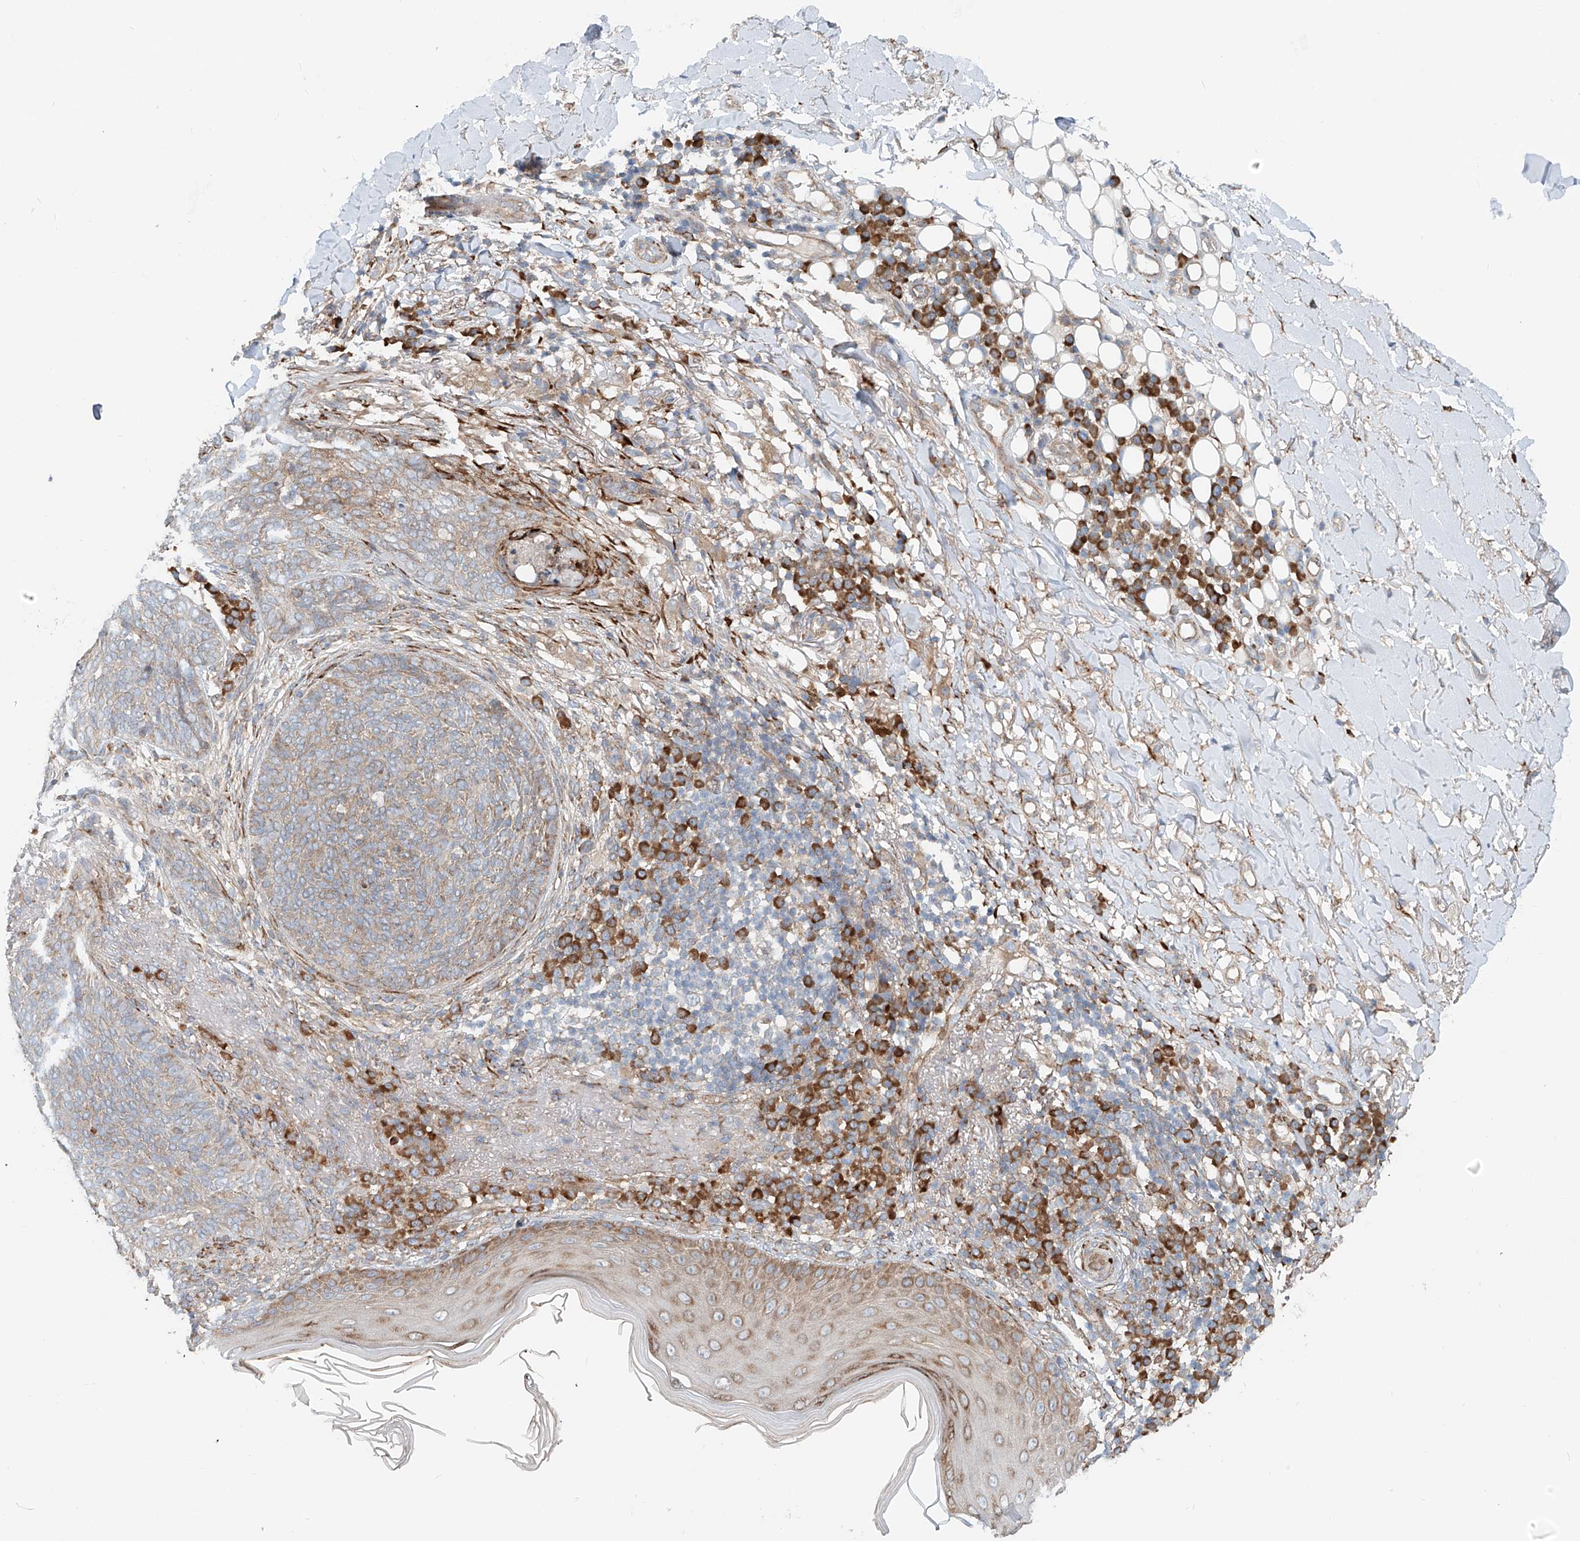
{"staining": {"intensity": "weak", "quantity": "25%-75%", "location": "cytoplasmic/membranous"}, "tissue": "skin cancer", "cell_type": "Tumor cells", "image_type": "cancer", "snomed": [{"axis": "morphology", "description": "Basal cell carcinoma"}, {"axis": "topography", "description": "Skin"}], "caption": "Immunohistochemical staining of skin basal cell carcinoma reveals weak cytoplasmic/membranous protein positivity in about 25%-75% of tumor cells.", "gene": "SNAP29", "patient": {"sex": "male", "age": 85}}